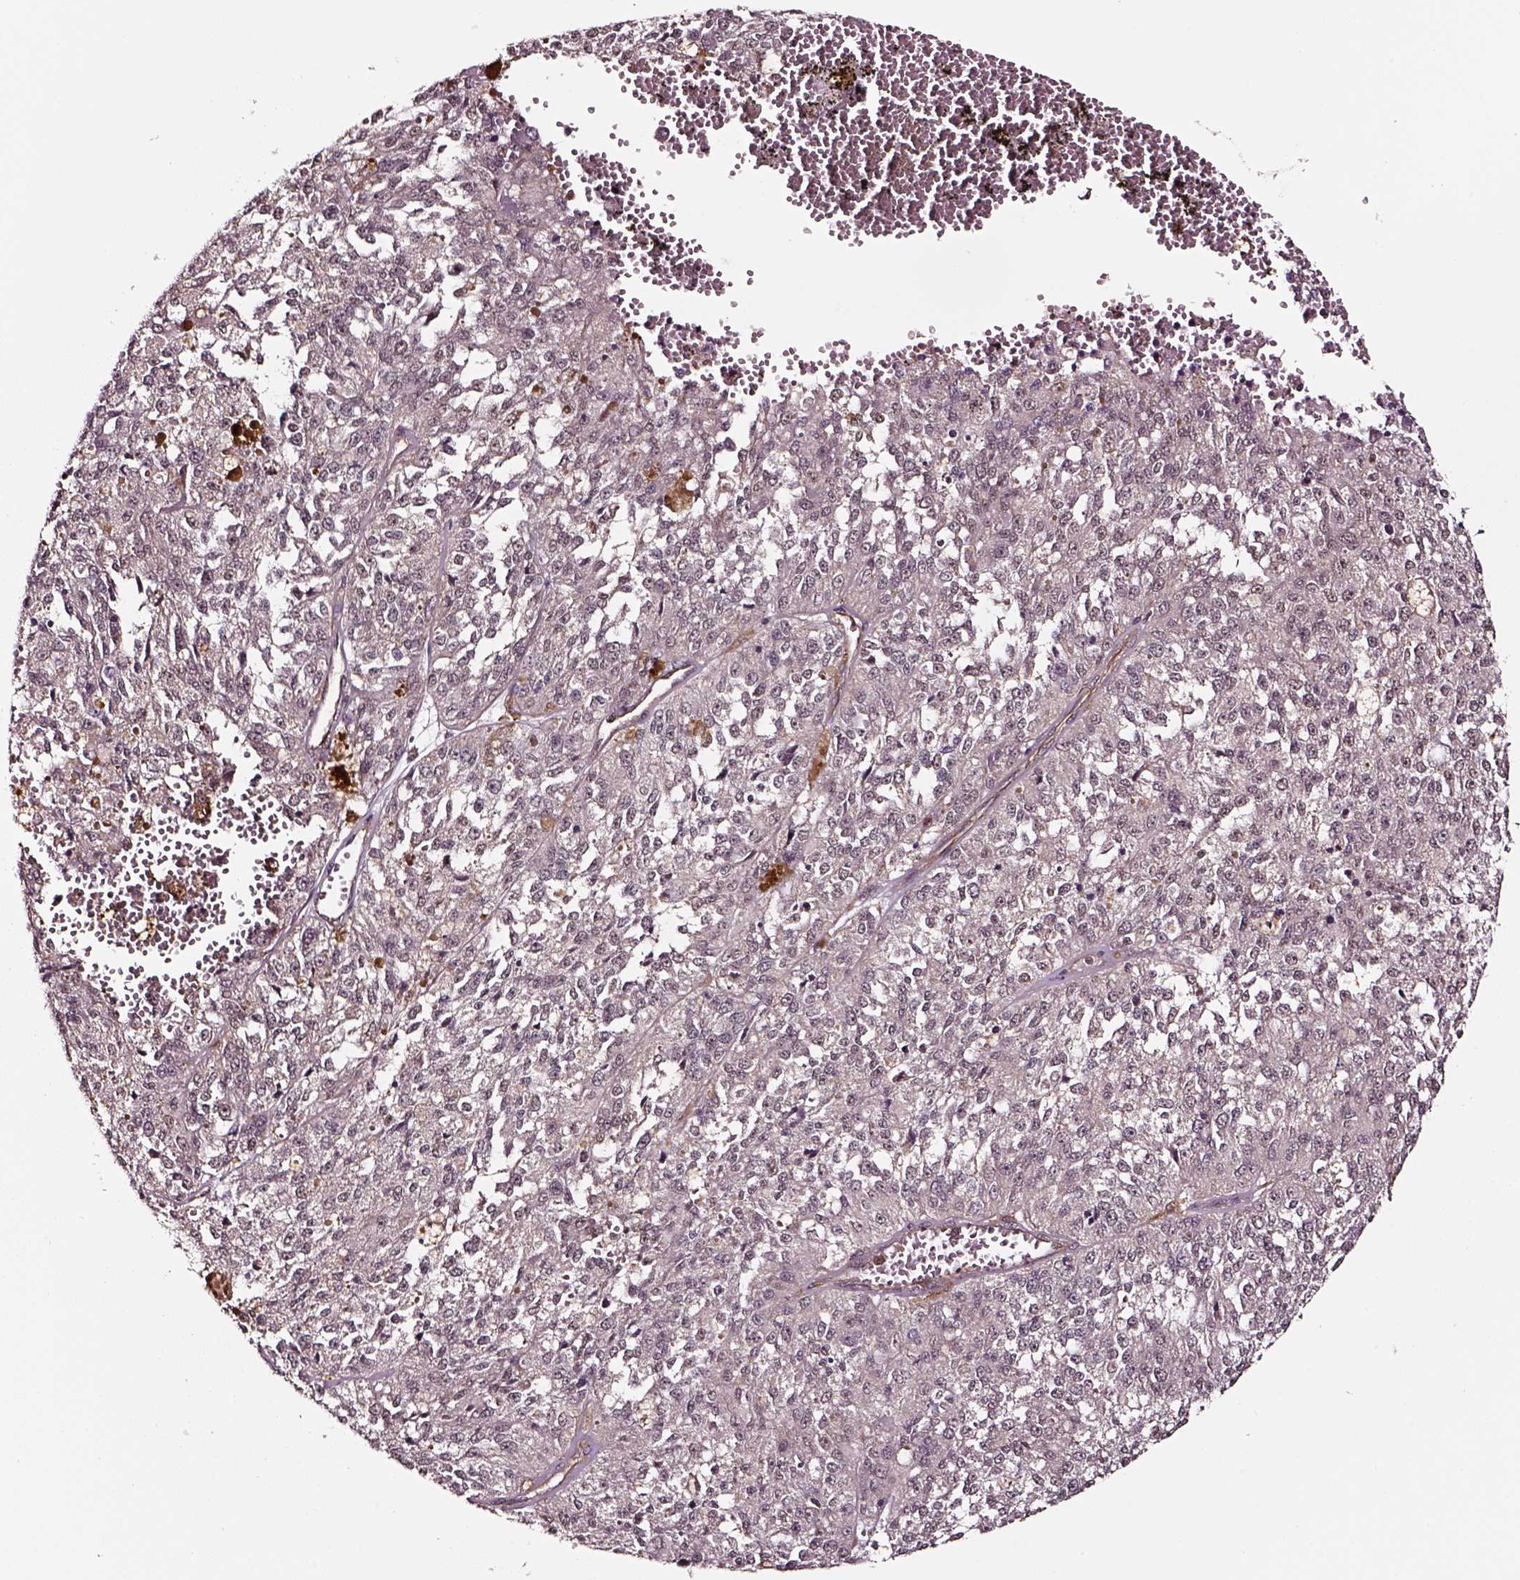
{"staining": {"intensity": "negative", "quantity": "none", "location": "none"}, "tissue": "melanoma", "cell_type": "Tumor cells", "image_type": "cancer", "snomed": [{"axis": "morphology", "description": "Malignant melanoma, Metastatic site"}, {"axis": "topography", "description": "Lymph node"}], "caption": "Tumor cells are negative for brown protein staining in malignant melanoma (metastatic site). (Stains: DAB IHC with hematoxylin counter stain, Microscopy: brightfield microscopy at high magnification).", "gene": "RASSF5", "patient": {"sex": "female", "age": 64}}